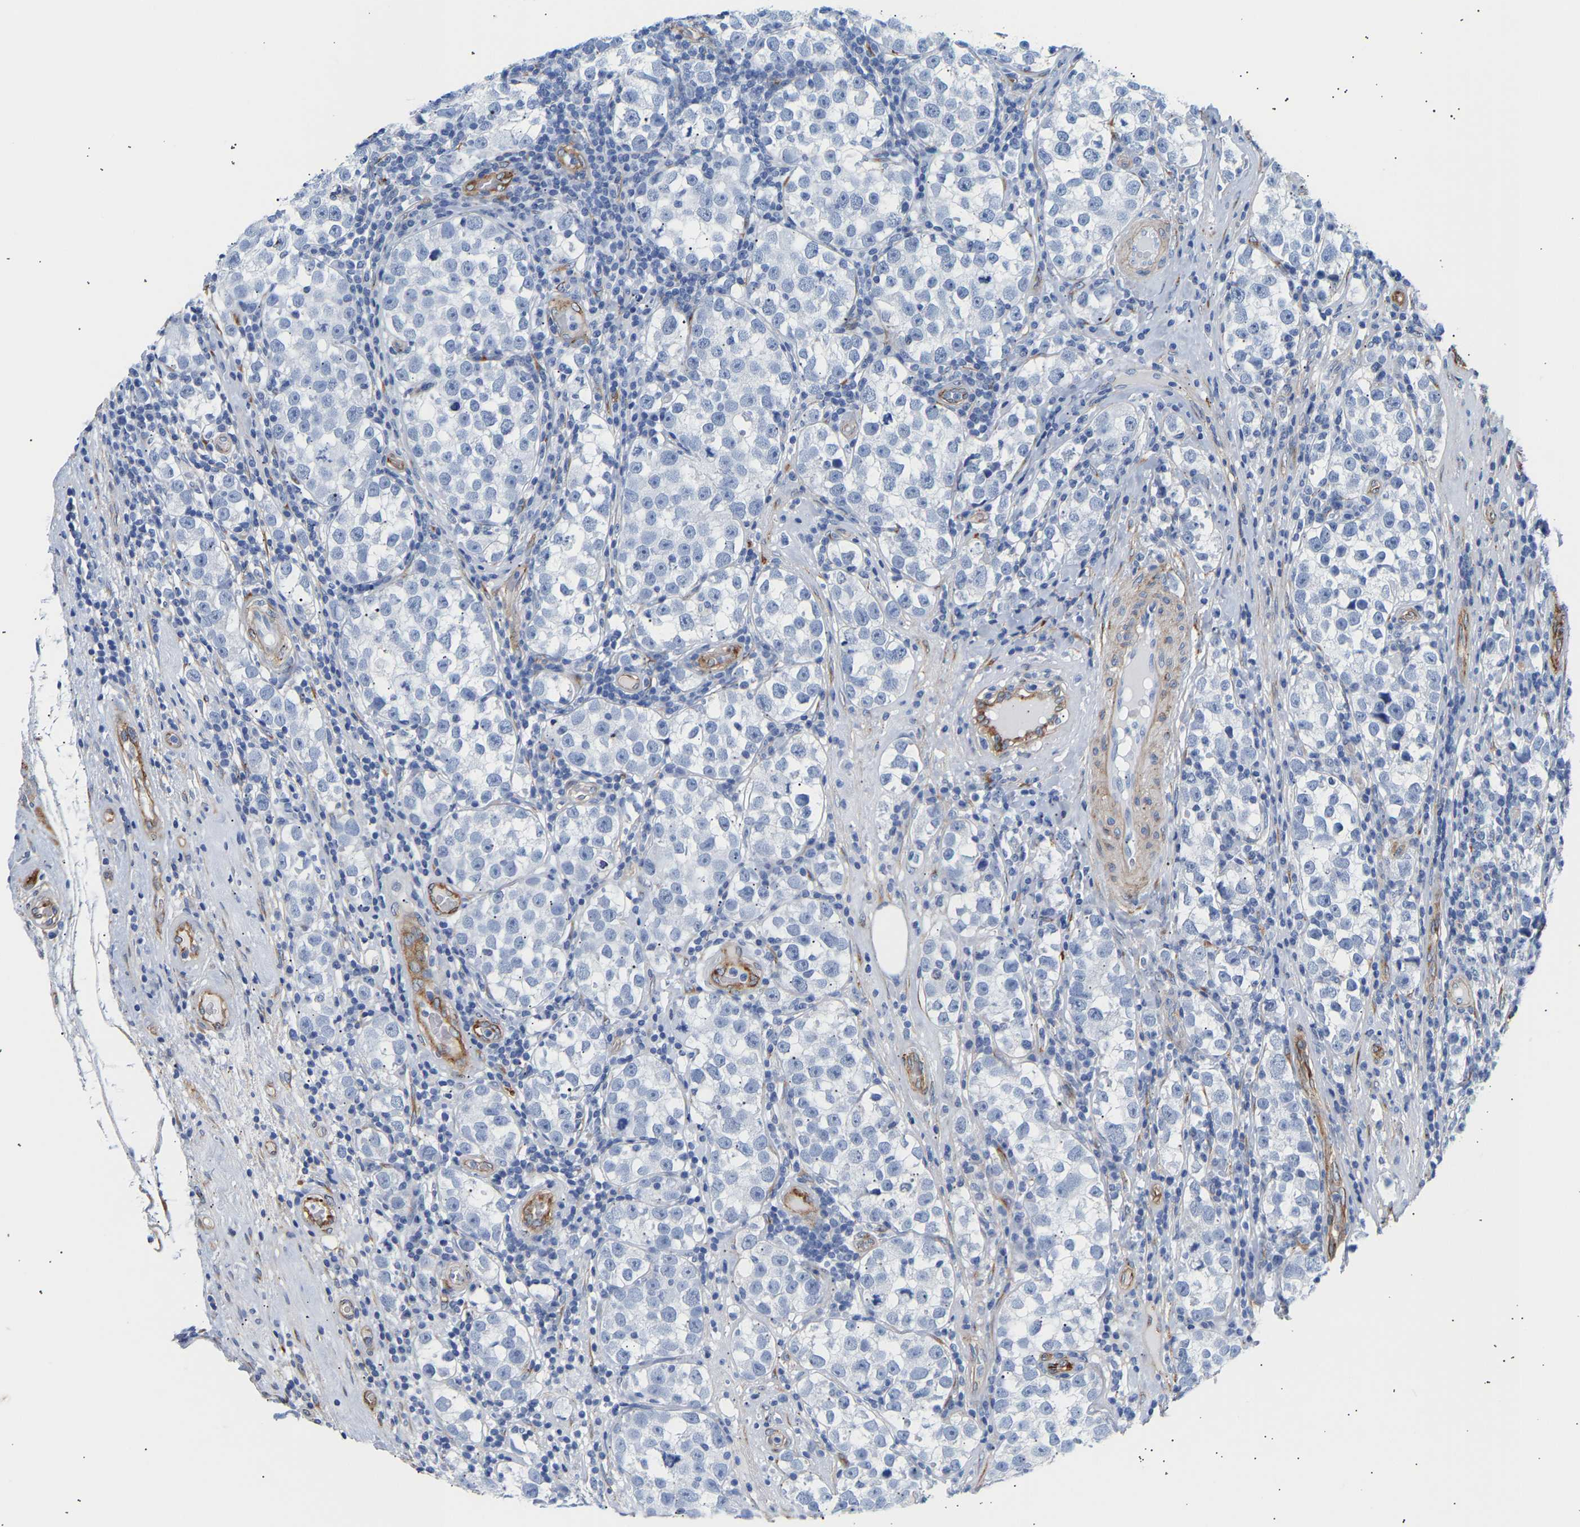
{"staining": {"intensity": "negative", "quantity": "none", "location": "none"}, "tissue": "testis cancer", "cell_type": "Tumor cells", "image_type": "cancer", "snomed": [{"axis": "morphology", "description": "Normal tissue, NOS"}, {"axis": "morphology", "description": "Seminoma, NOS"}, {"axis": "topography", "description": "Testis"}], "caption": "DAB (3,3'-diaminobenzidine) immunohistochemical staining of human testis cancer (seminoma) exhibits no significant positivity in tumor cells.", "gene": "IGFBP7", "patient": {"sex": "male", "age": 43}}